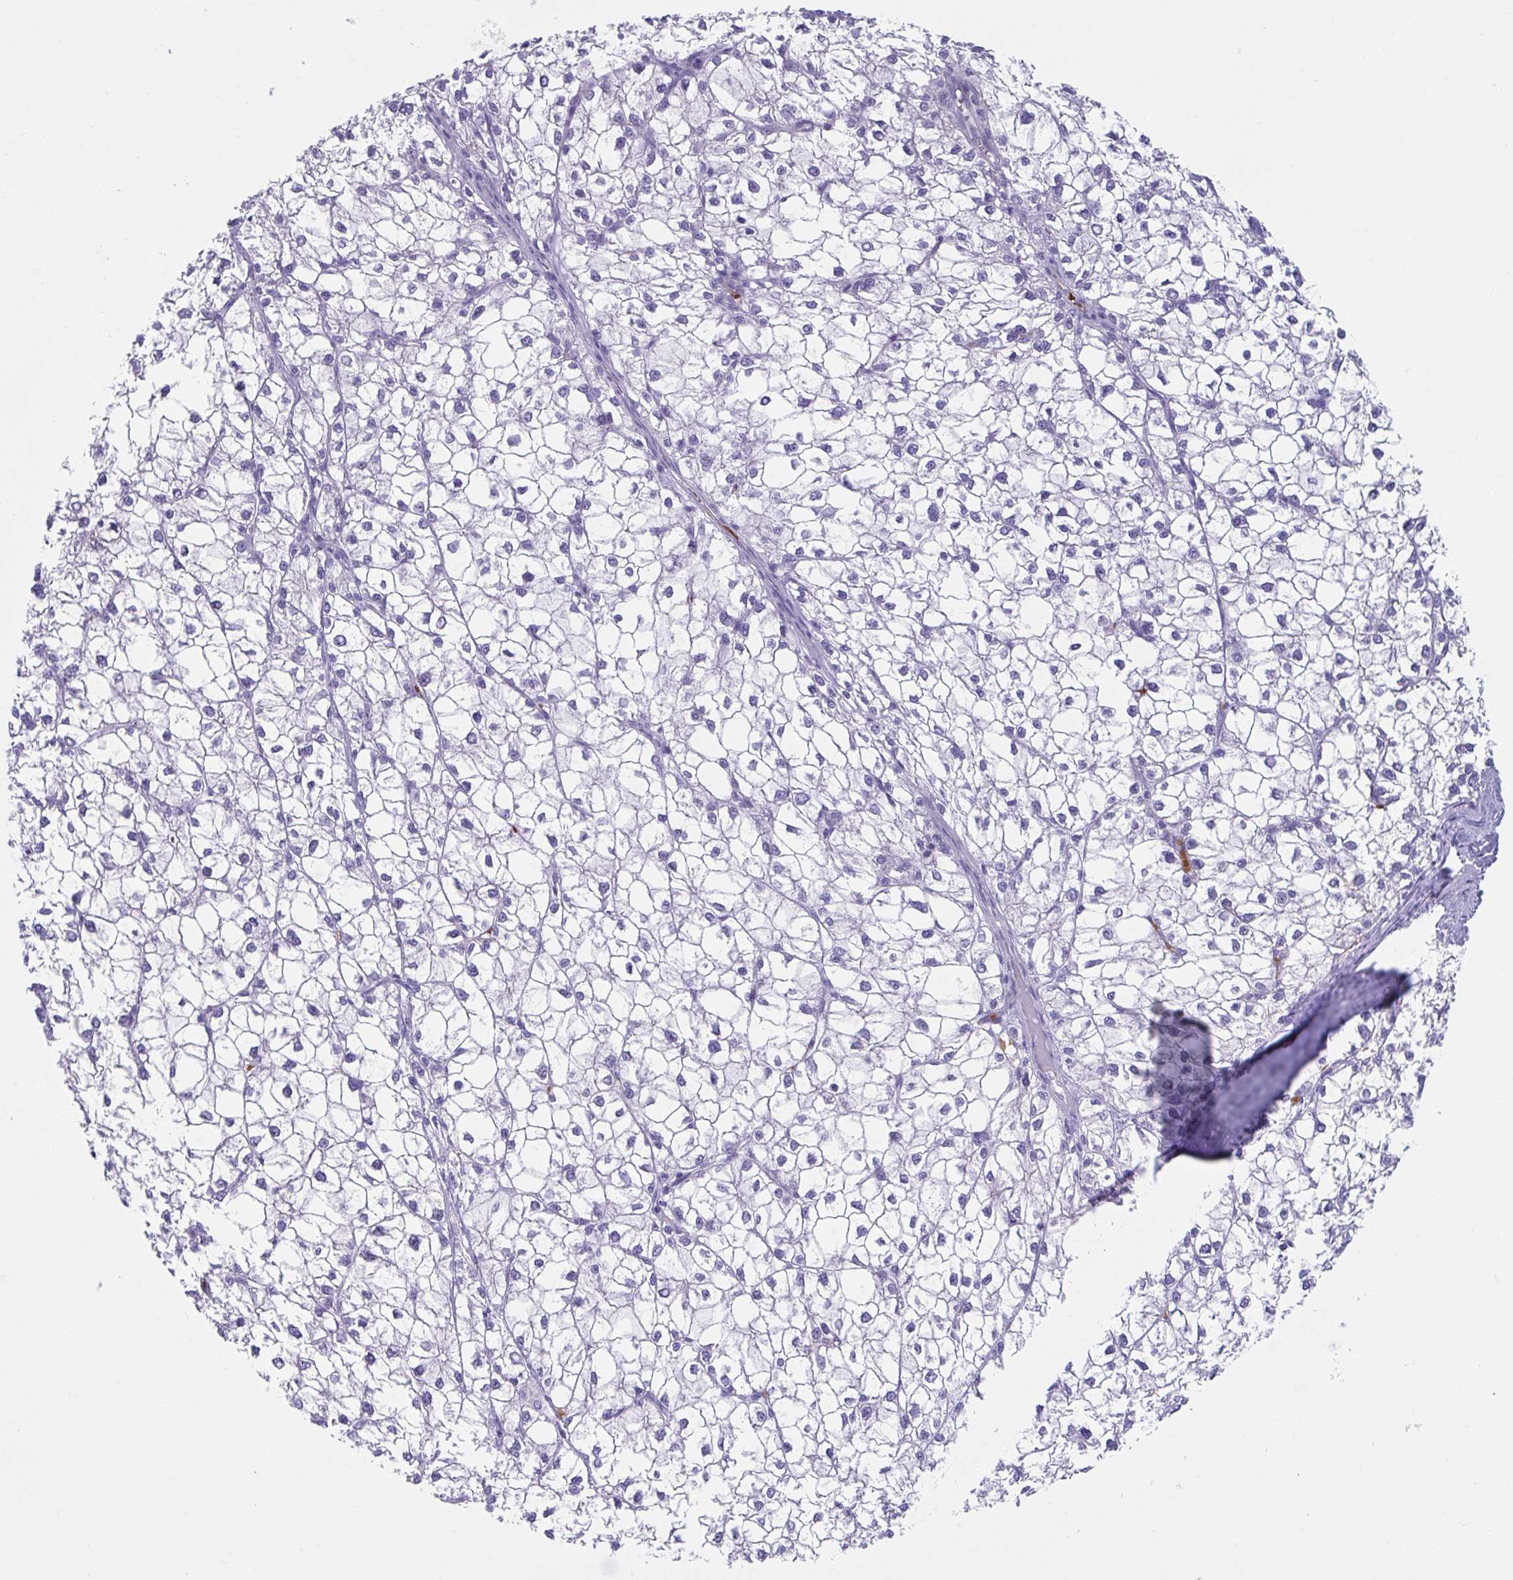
{"staining": {"intensity": "negative", "quantity": "none", "location": "none"}, "tissue": "liver cancer", "cell_type": "Tumor cells", "image_type": "cancer", "snomed": [{"axis": "morphology", "description": "Carcinoma, Hepatocellular, NOS"}, {"axis": "topography", "description": "Liver"}], "caption": "Hepatocellular carcinoma (liver) was stained to show a protein in brown. There is no significant staining in tumor cells.", "gene": "TTC30B", "patient": {"sex": "female", "age": 43}}